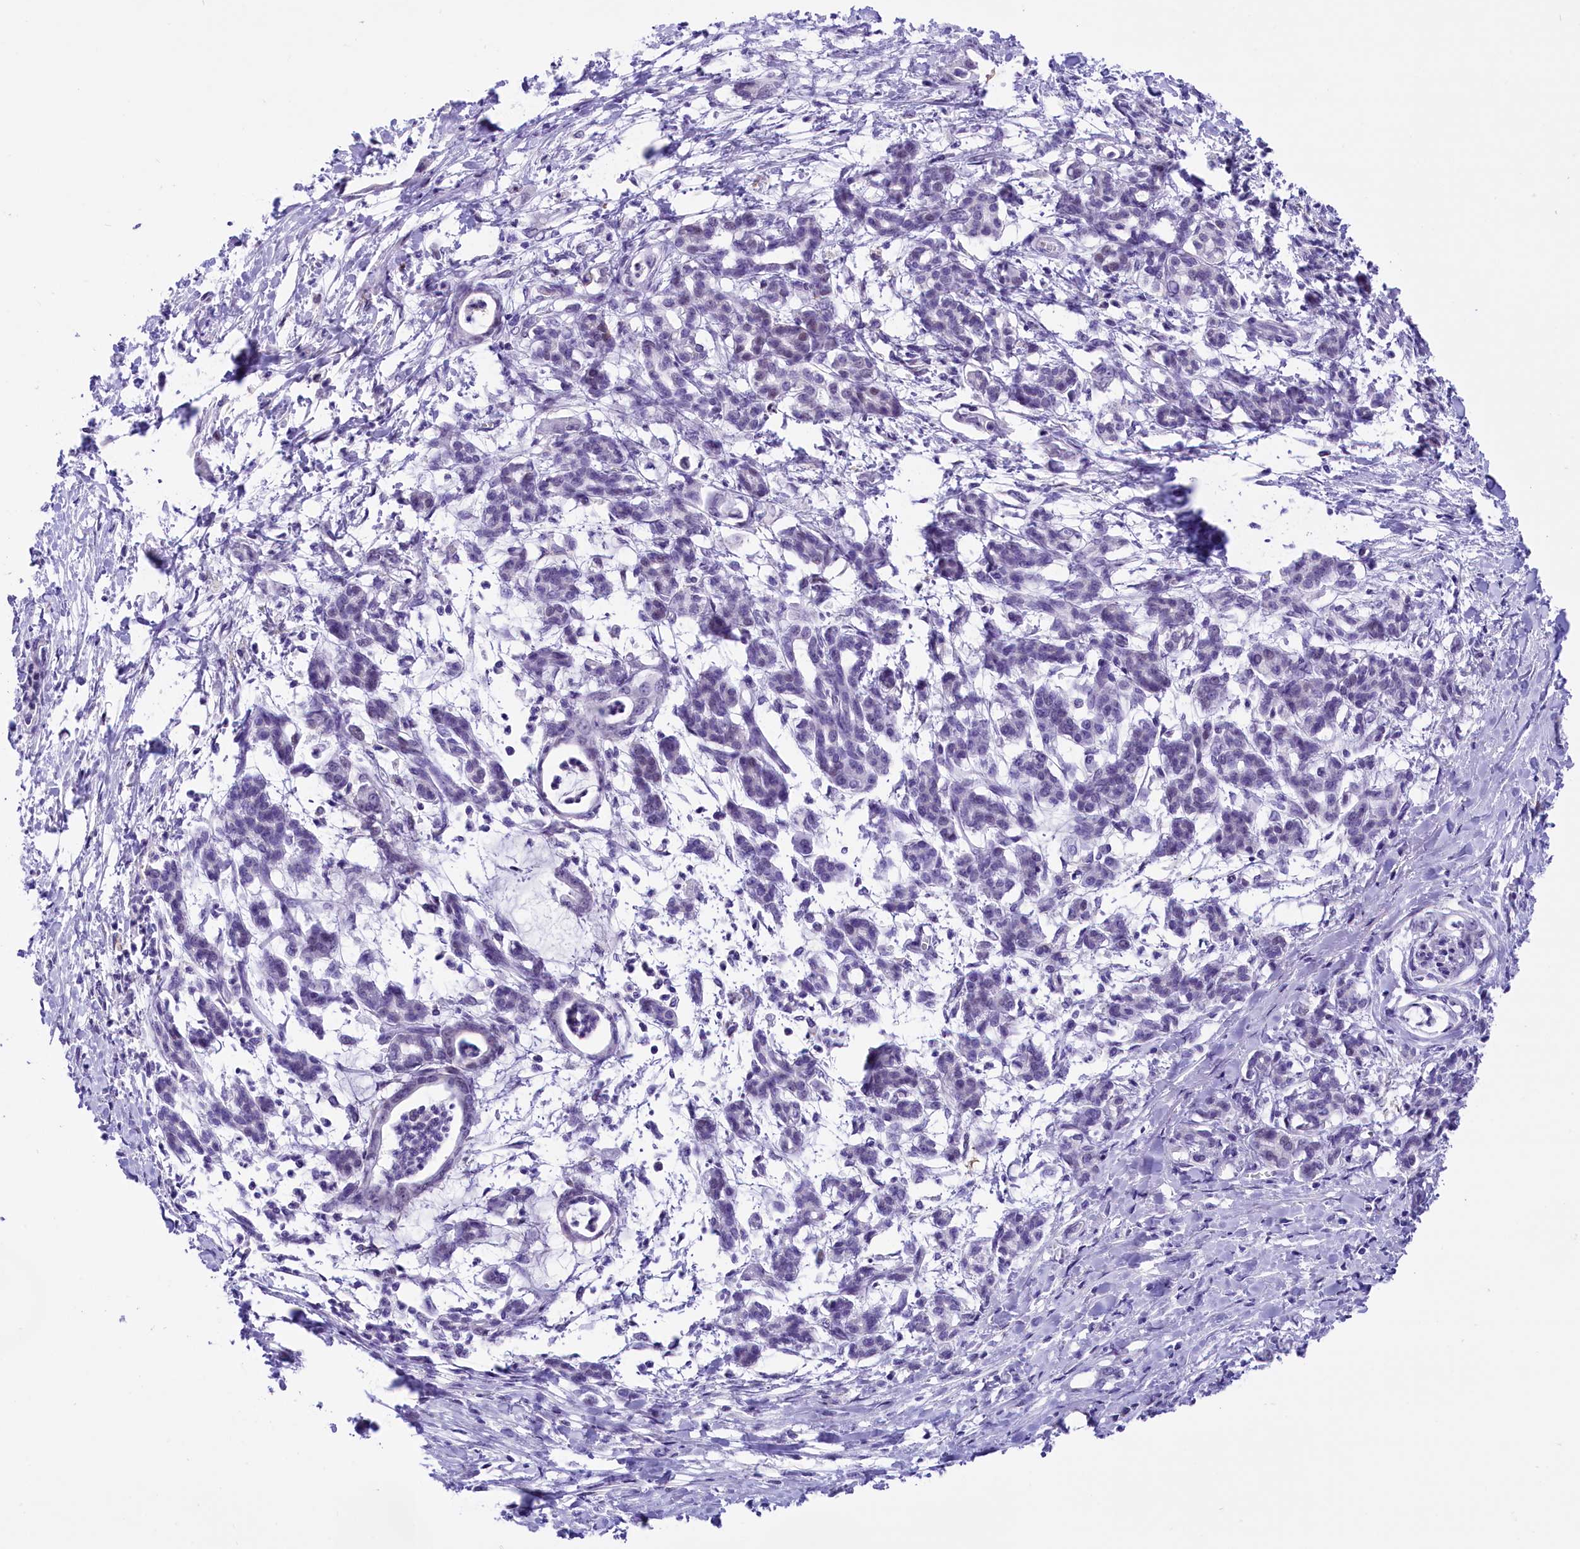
{"staining": {"intensity": "negative", "quantity": "none", "location": "none"}, "tissue": "pancreatic cancer", "cell_type": "Tumor cells", "image_type": "cancer", "snomed": [{"axis": "morphology", "description": "Adenocarcinoma, NOS"}, {"axis": "topography", "description": "Pancreas"}], "caption": "Protein analysis of adenocarcinoma (pancreatic) reveals no significant positivity in tumor cells.", "gene": "RPS6KB1", "patient": {"sex": "female", "age": 55}}